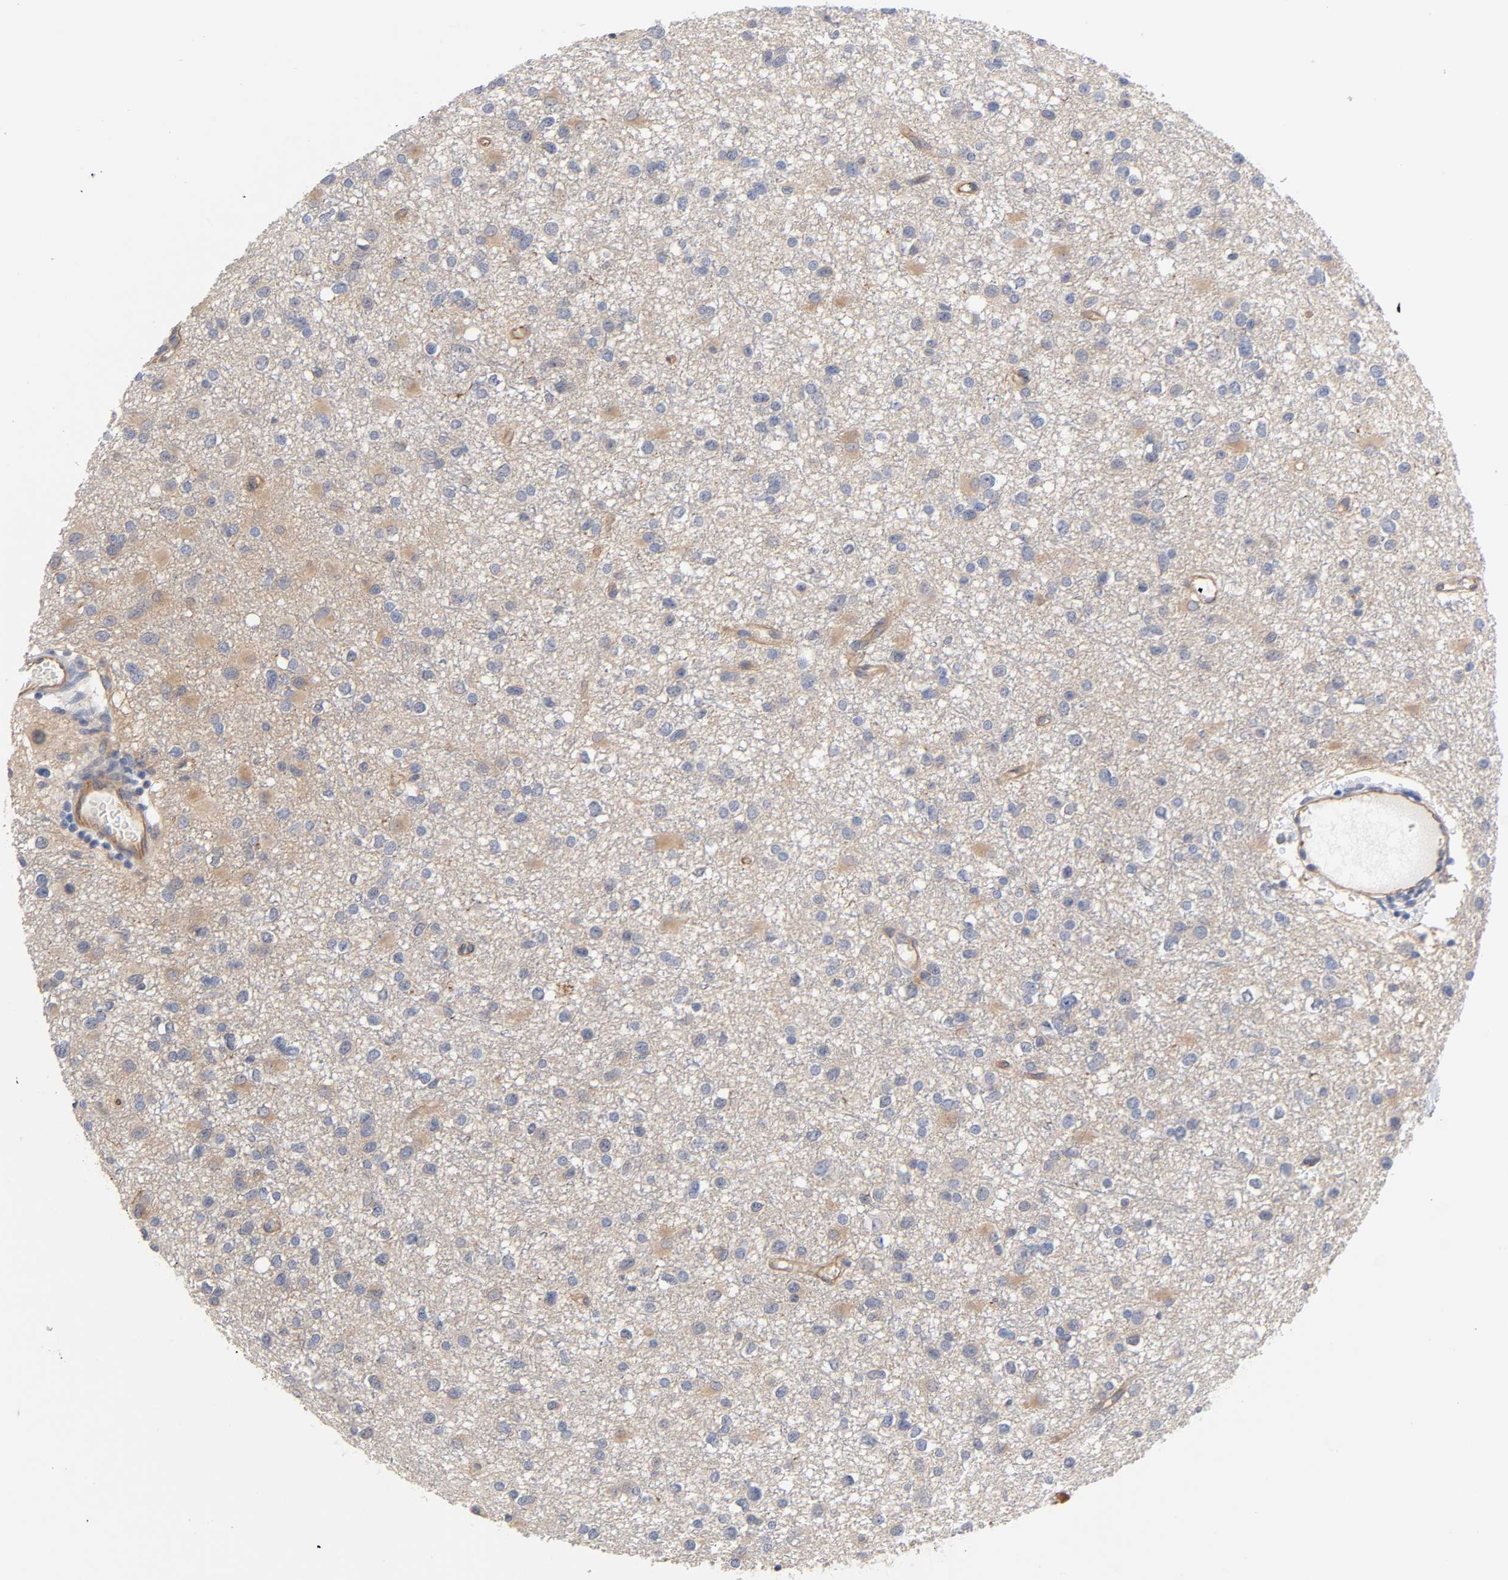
{"staining": {"intensity": "weak", "quantity": "<25%", "location": "cytoplasmic/membranous"}, "tissue": "glioma", "cell_type": "Tumor cells", "image_type": "cancer", "snomed": [{"axis": "morphology", "description": "Glioma, malignant, Low grade"}, {"axis": "topography", "description": "Brain"}], "caption": "An immunohistochemistry histopathology image of glioma is shown. There is no staining in tumor cells of glioma.", "gene": "RAB13", "patient": {"sex": "male", "age": 42}}